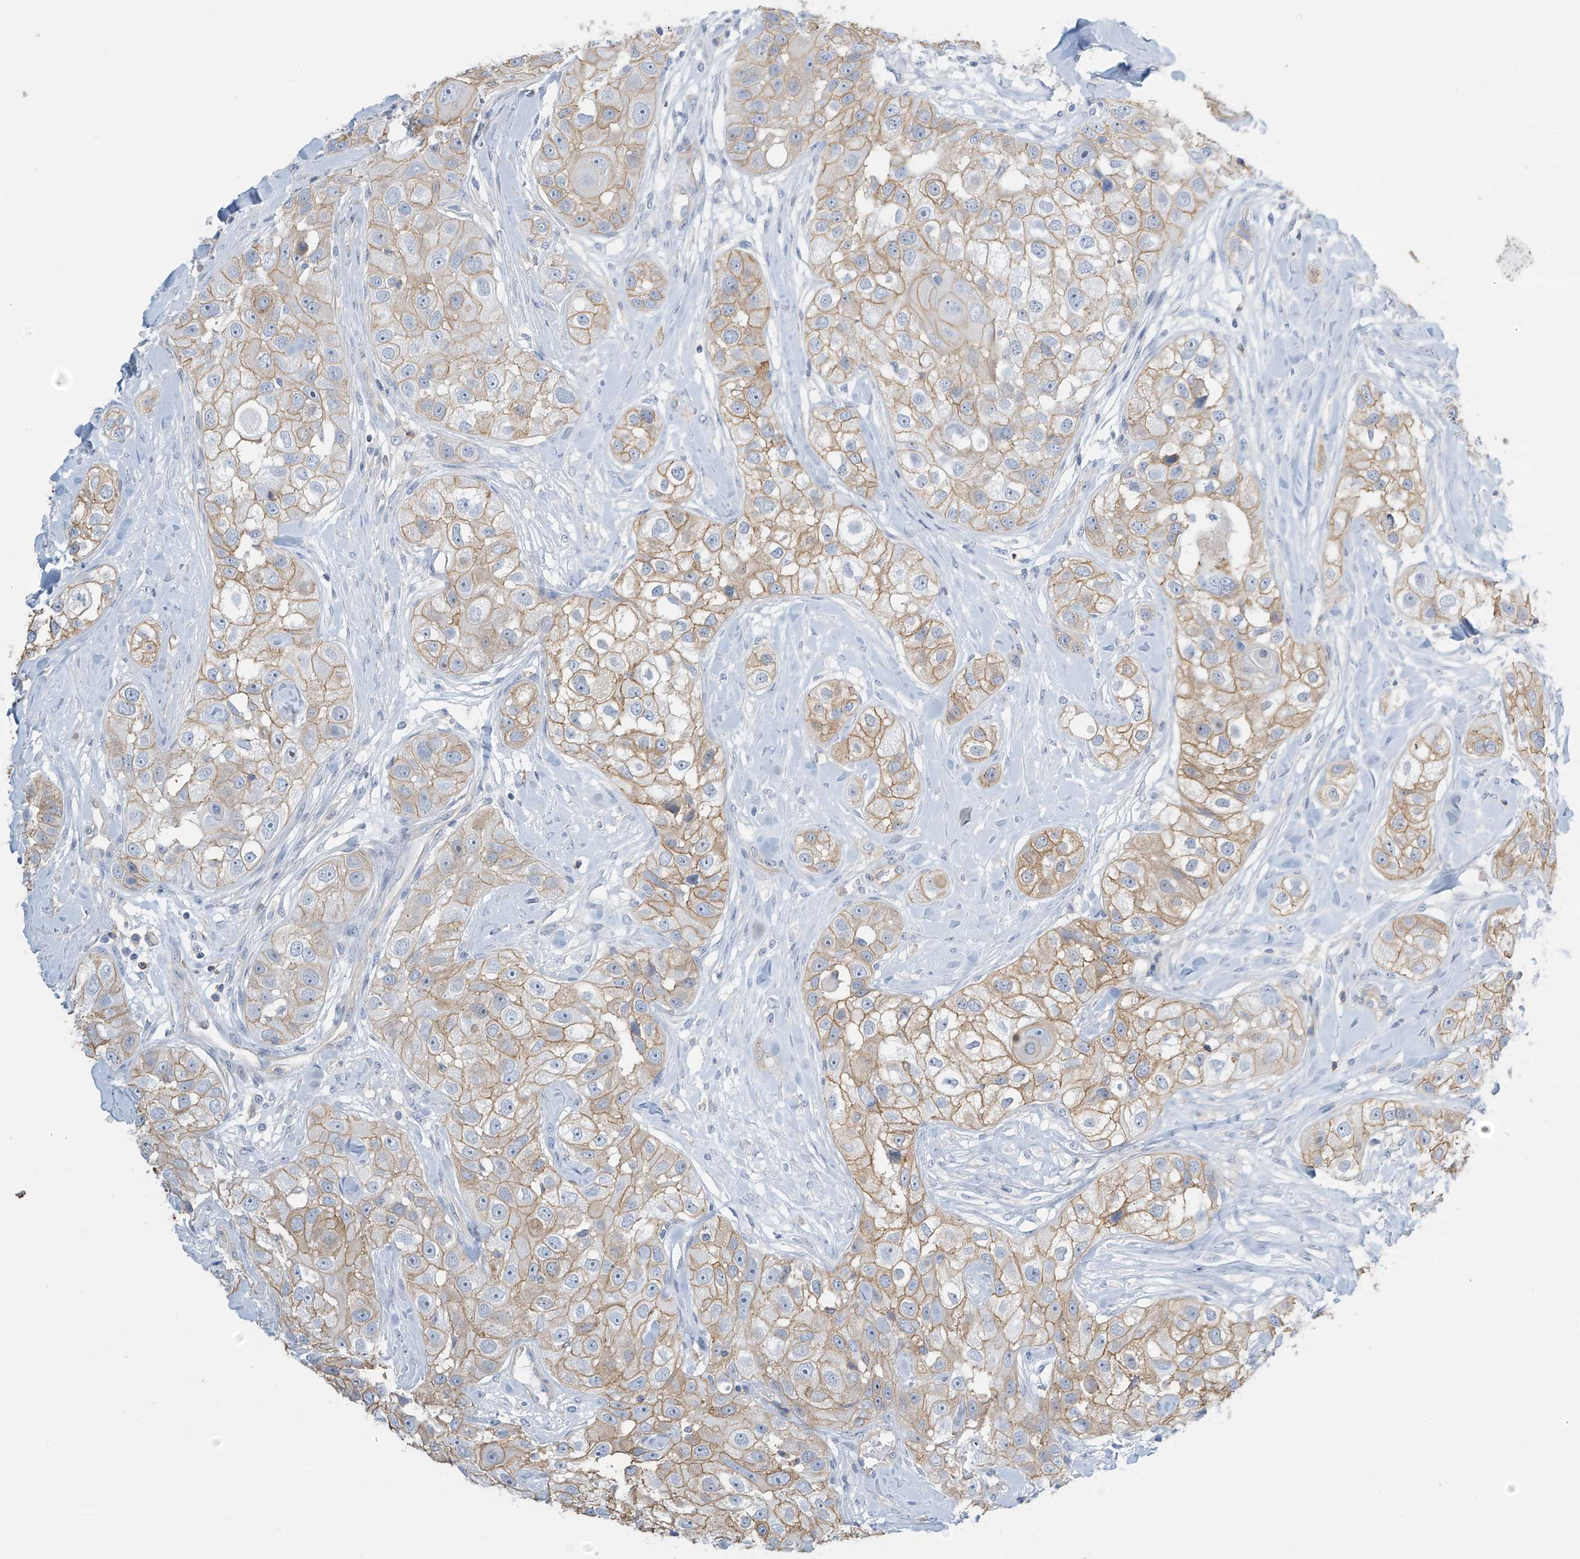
{"staining": {"intensity": "moderate", "quantity": ">75%", "location": "cytoplasmic/membranous"}, "tissue": "head and neck cancer", "cell_type": "Tumor cells", "image_type": "cancer", "snomed": [{"axis": "morphology", "description": "Normal tissue, NOS"}, {"axis": "morphology", "description": "Squamous cell carcinoma, NOS"}, {"axis": "topography", "description": "Skeletal muscle"}, {"axis": "topography", "description": "Head-Neck"}], "caption": "Head and neck cancer stained with a protein marker exhibits moderate staining in tumor cells.", "gene": "ZNF846", "patient": {"sex": "male", "age": 51}}